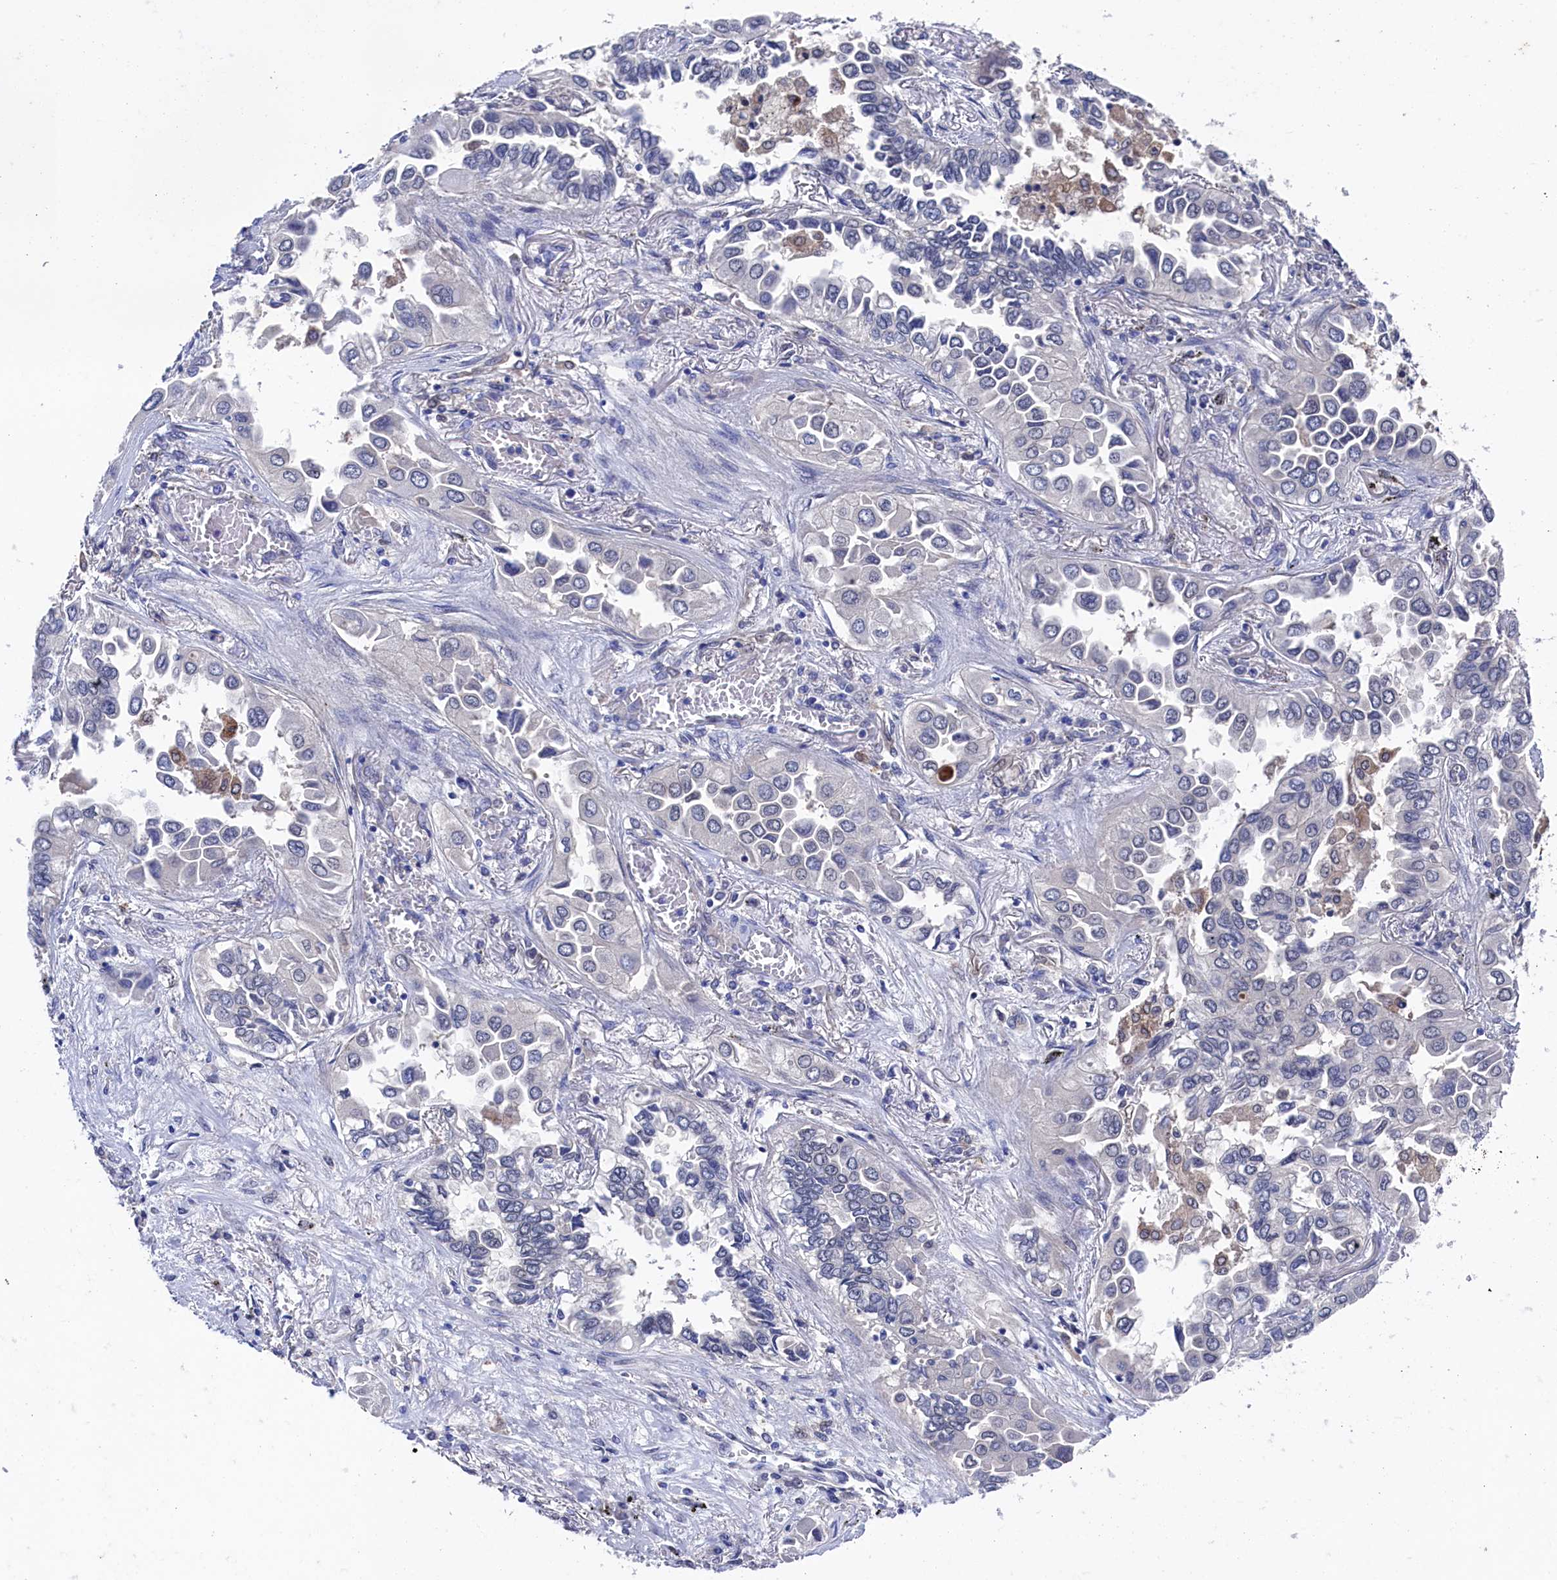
{"staining": {"intensity": "negative", "quantity": "none", "location": "none"}, "tissue": "lung cancer", "cell_type": "Tumor cells", "image_type": "cancer", "snomed": [{"axis": "morphology", "description": "Adenocarcinoma, NOS"}, {"axis": "topography", "description": "Lung"}], "caption": "This is an immunohistochemistry image of lung cancer (adenocarcinoma). There is no staining in tumor cells.", "gene": "RNH1", "patient": {"sex": "female", "age": 76}}